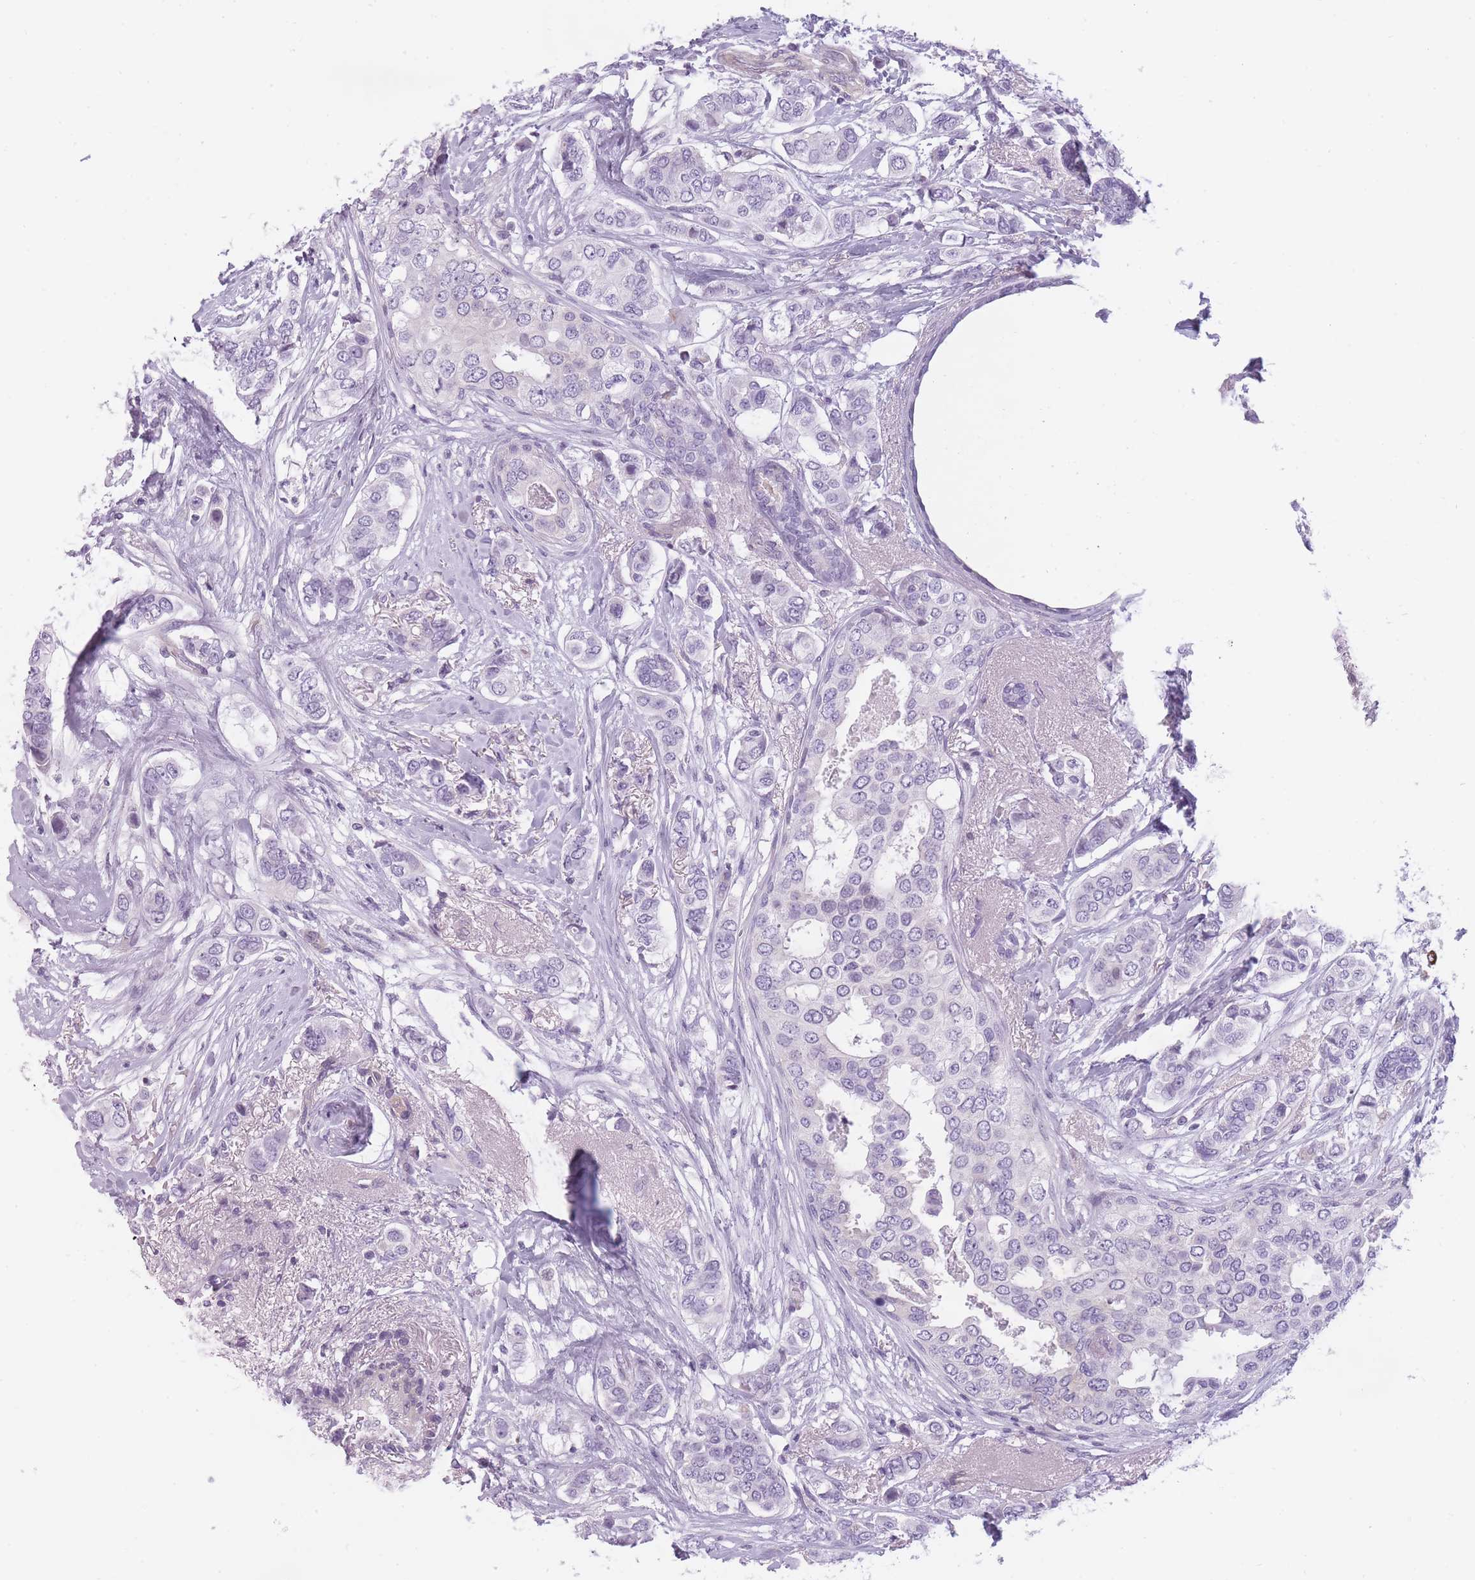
{"staining": {"intensity": "negative", "quantity": "none", "location": "none"}, "tissue": "breast cancer", "cell_type": "Tumor cells", "image_type": "cancer", "snomed": [{"axis": "morphology", "description": "Lobular carcinoma"}, {"axis": "topography", "description": "Breast"}], "caption": "High power microscopy photomicrograph of an immunohistochemistry image of breast cancer, revealing no significant expression in tumor cells.", "gene": "GGT1", "patient": {"sex": "female", "age": 51}}